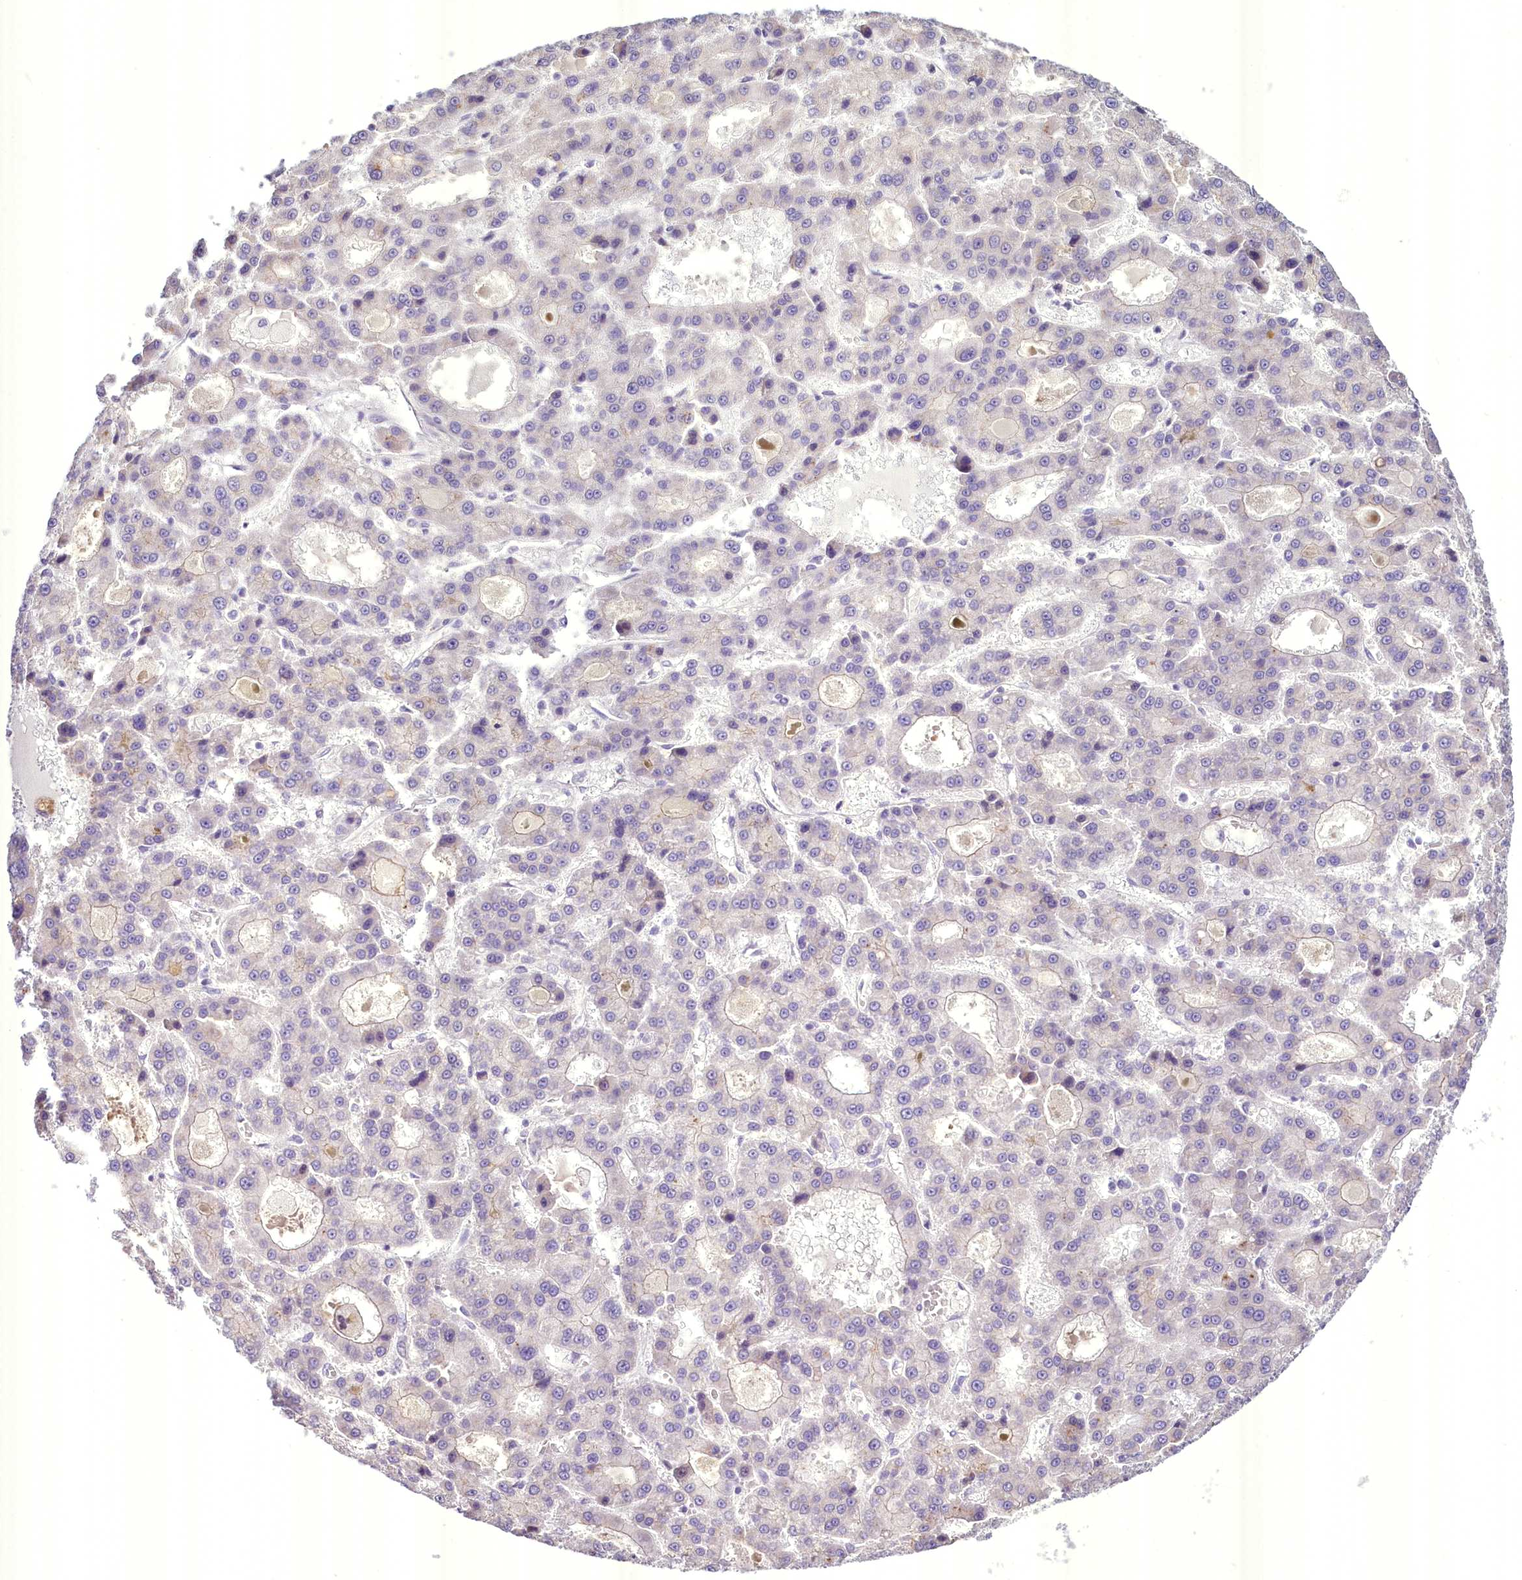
{"staining": {"intensity": "negative", "quantity": "none", "location": "none"}, "tissue": "liver cancer", "cell_type": "Tumor cells", "image_type": "cancer", "snomed": [{"axis": "morphology", "description": "Carcinoma, Hepatocellular, NOS"}, {"axis": "topography", "description": "Liver"}], "caption": "Immunohistochemistry image of human liver hepatocellular carcinoma stained for a protein (brown), which demonstrates no expression in tumor cells.", "gene": "BANK1", "patient": {"sex": "male", "age": 70}}